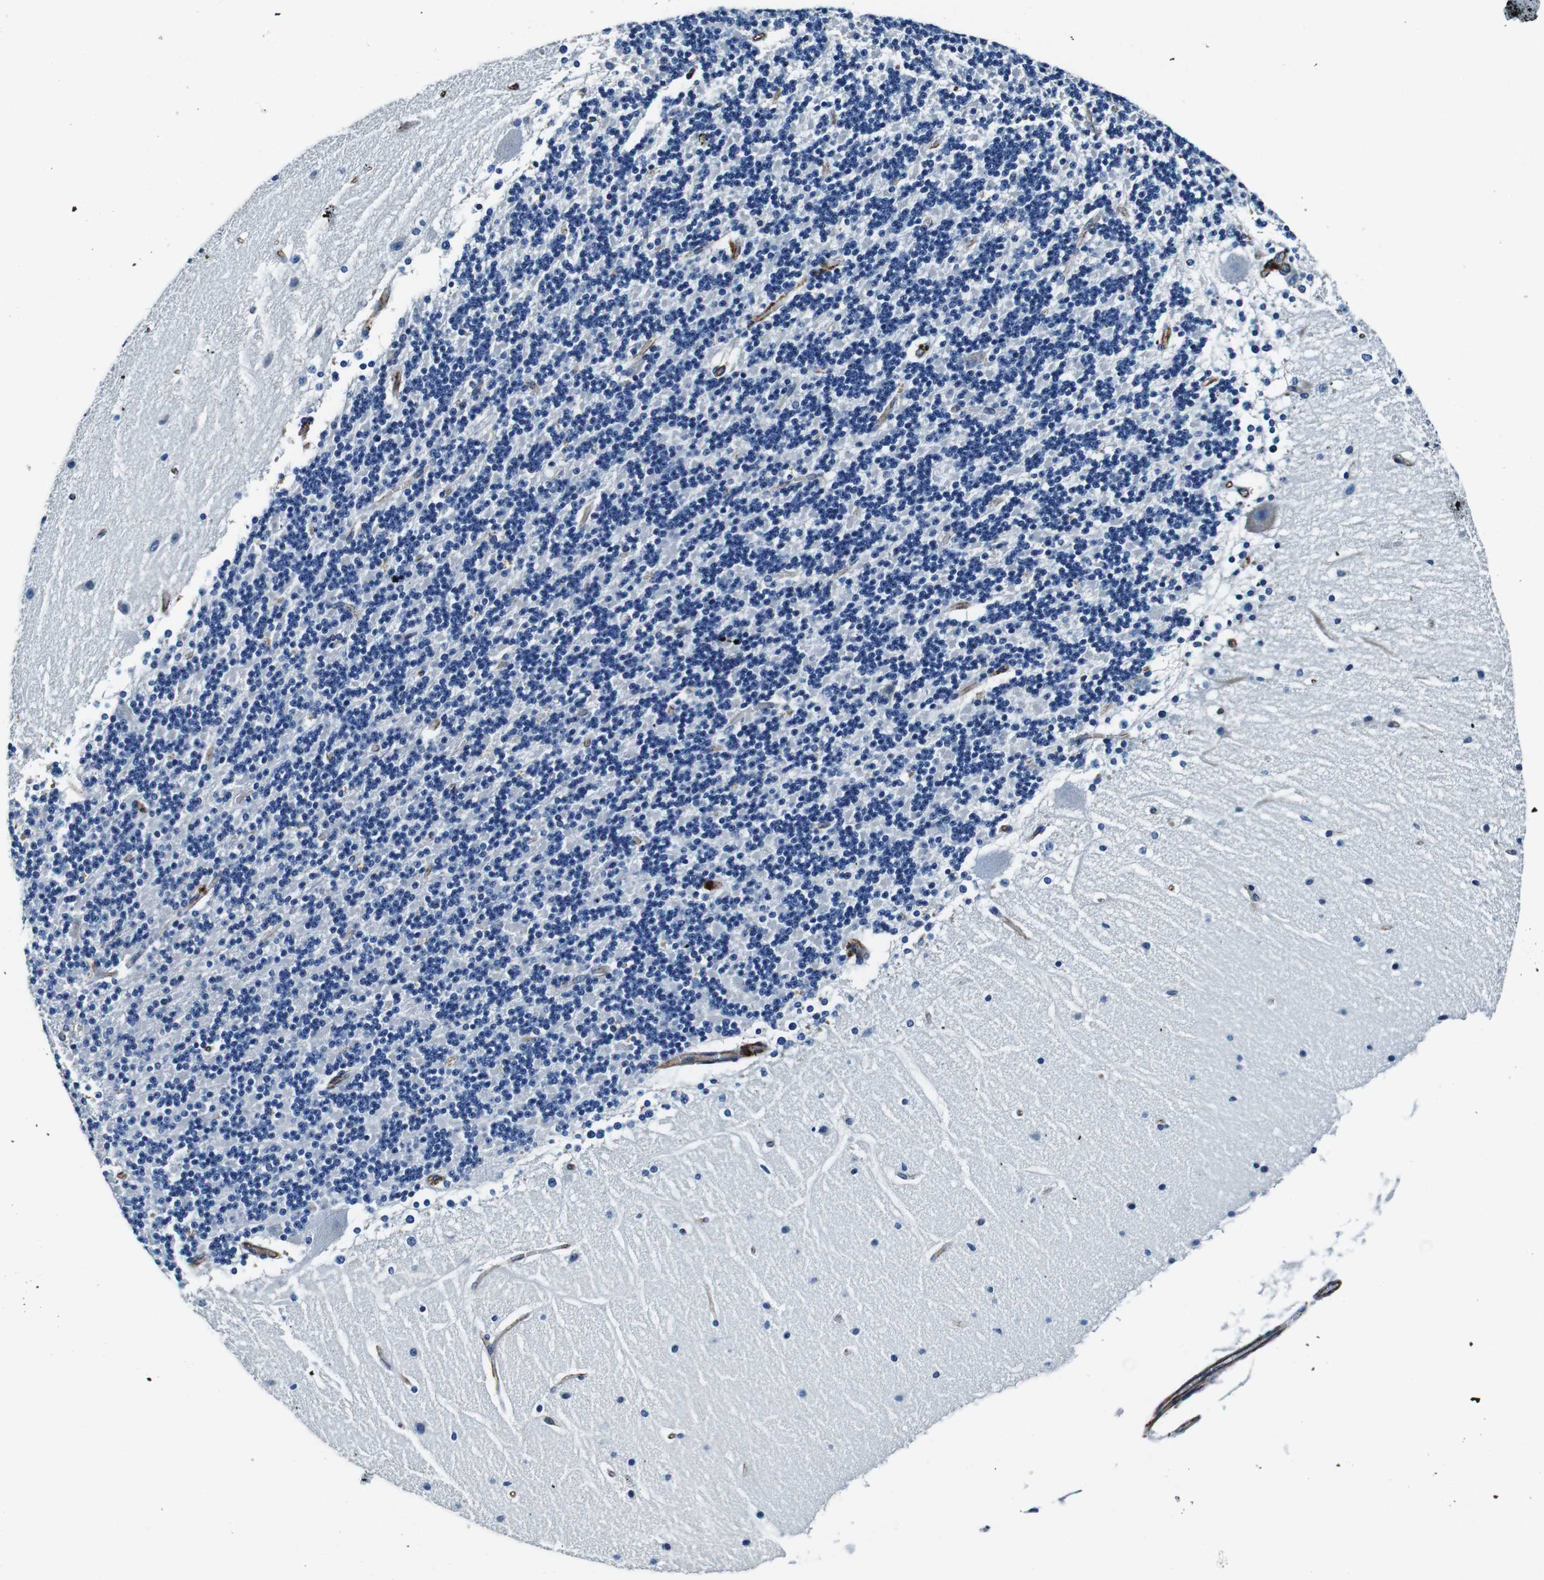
{"staining": {"intensity": "negative", "quantity": "none", "location": "none"}, "tissue": "cerebellum", "cell_type": "Cells in granular layer", "image_type": "normal", "snomed": [{"axis": "morphology", "description": "Normal tissue, NOS"}, {"axis": "topography", "description": "Cerebellum"}], "caption": "This micrograph is of benign cerebellum stained with immunohistochemistry to label a protein in brown with the nuclei are counter-stained blue. There is no expression in cells in granular layer.", "gene": "GJE1", "patient": {"sex": "female", "age": 19}}